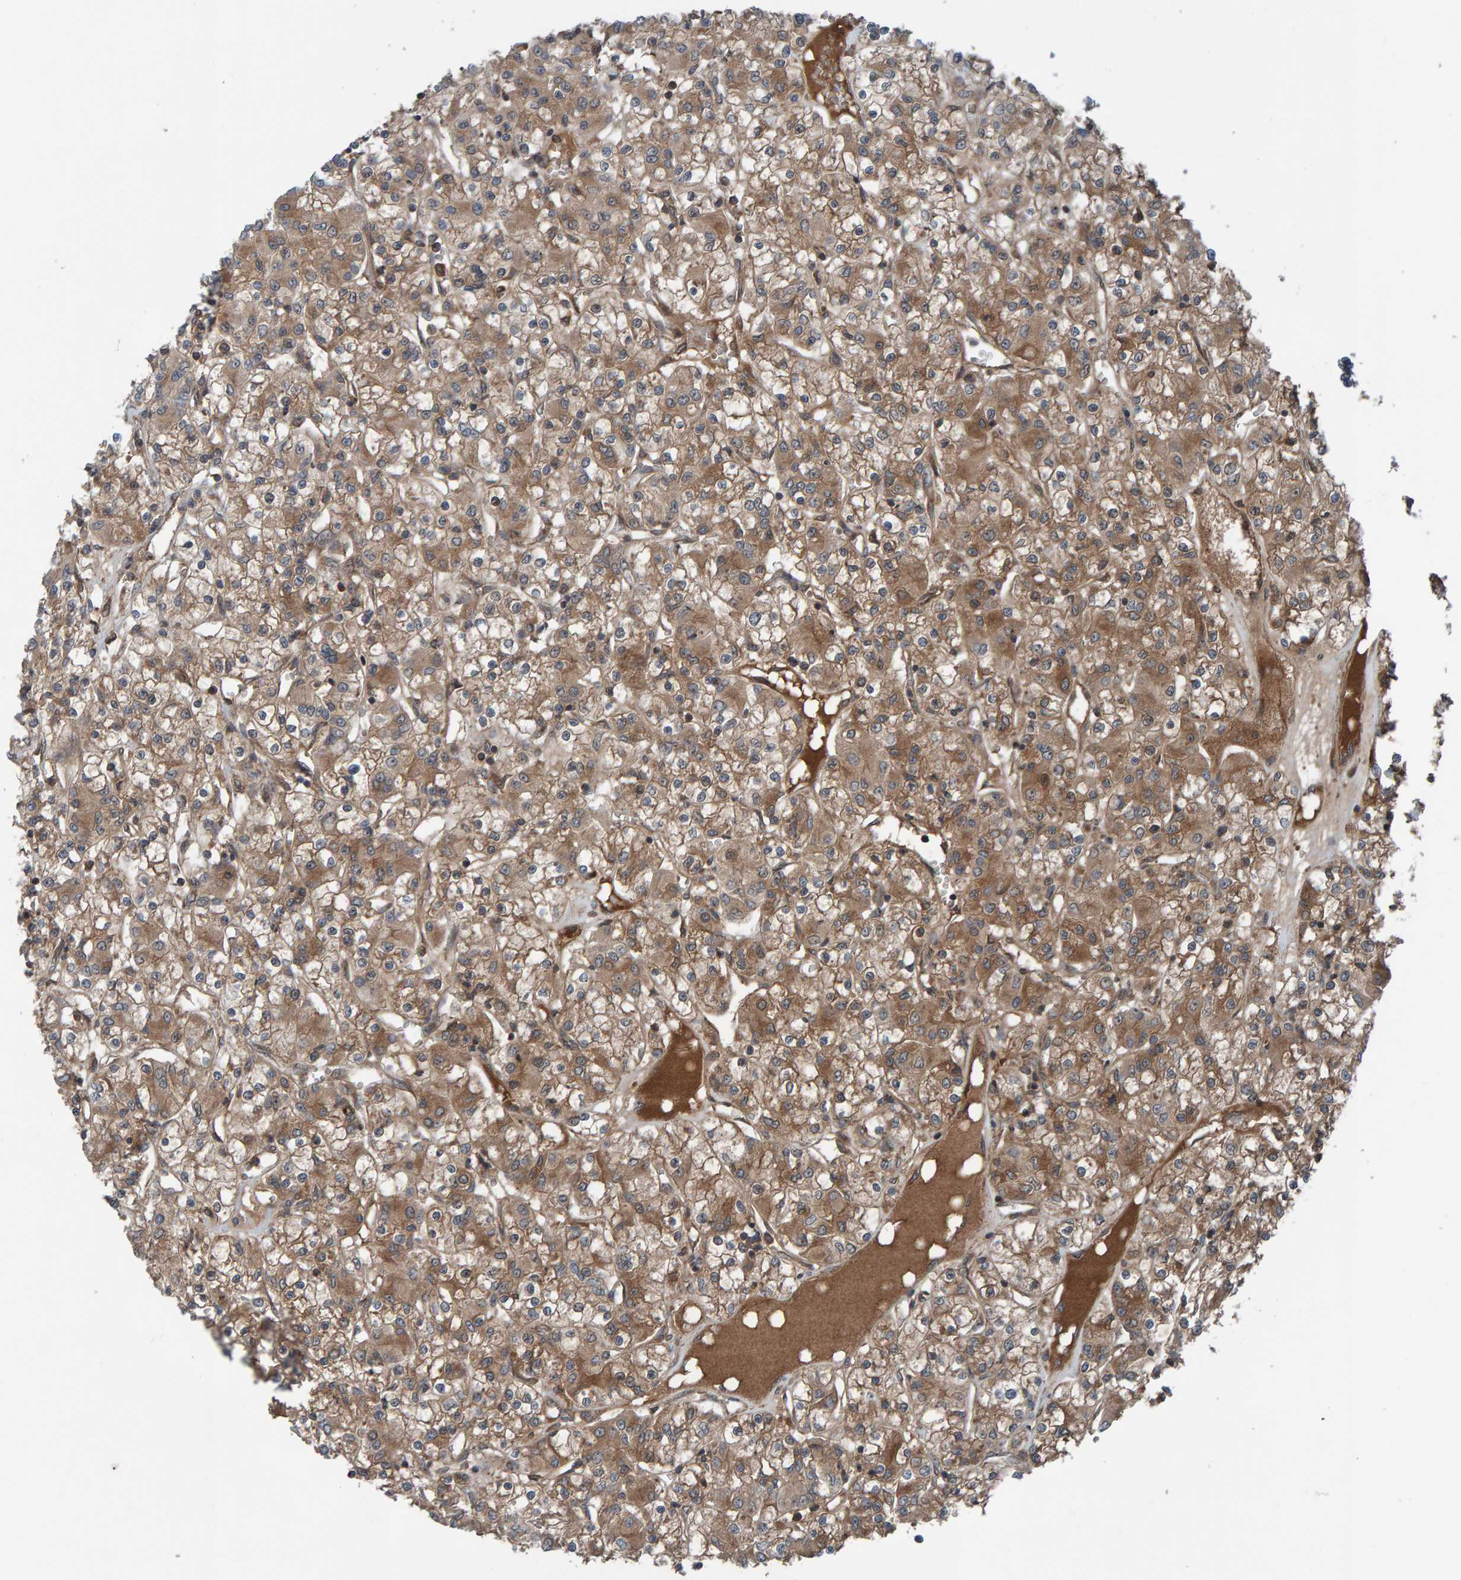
{"staining": {"intensity": "moderate", "quantity": ">75%", "location": "cytoplasmic/membranous"}, "tissue": "renal cancer", "cell_type": "Tumor cells", "image_type": "cancer", "snomed": [{"axis": "morphology", "description": "Adenocarcinoma, NOS"}, {"axis": "topography", "description": "Kidney"}], "caption": "A brown stain shows moderate cytoplasmic/membranous staining of a protein in human adenocarcinoma (renal) tumor cells.", "gene": "CUEDC1", "patient": {"sex": "female", "age": 59}}